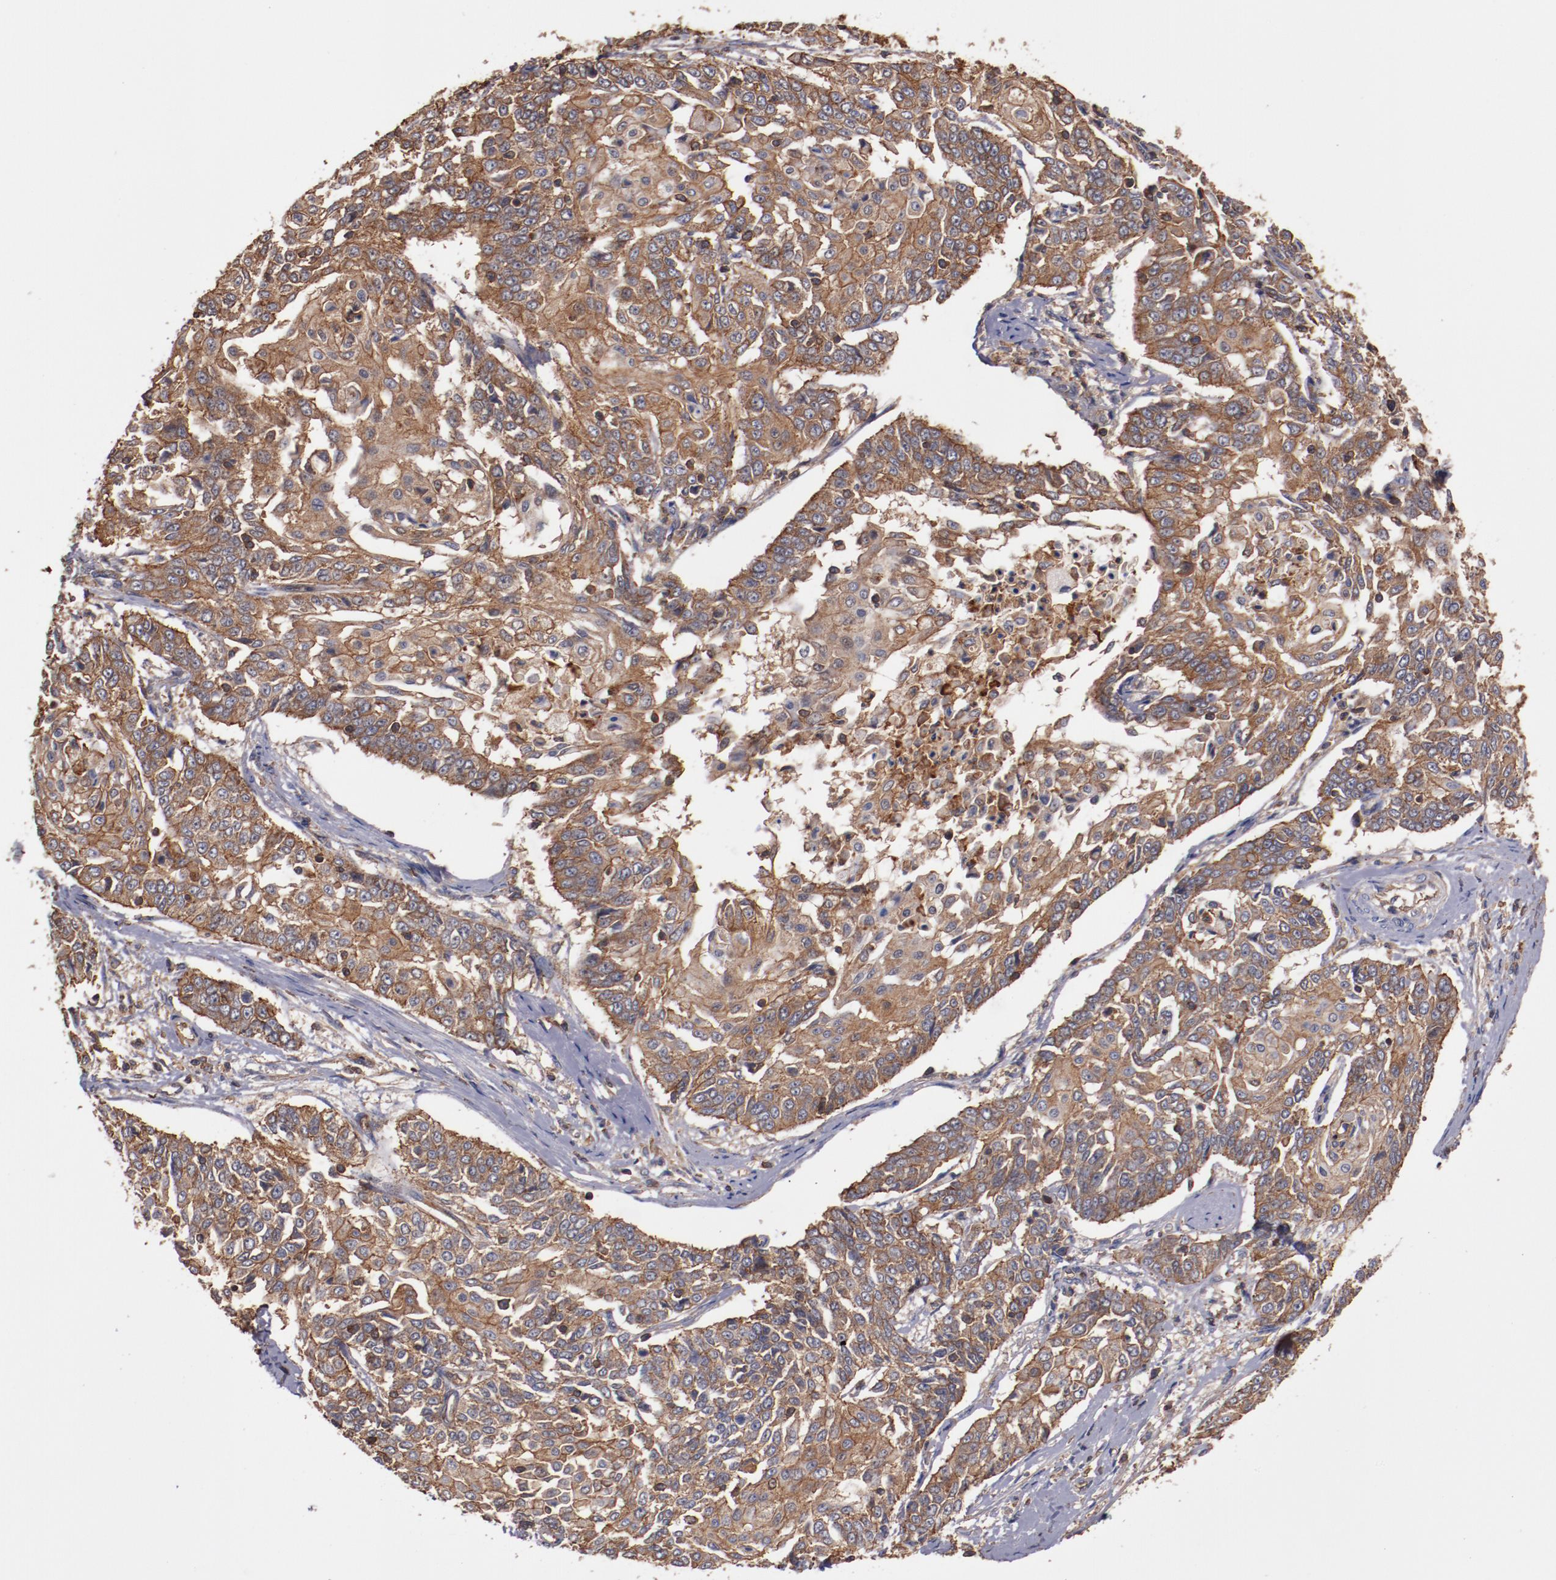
{"staining": {"intensity": "strong", "quantity": ">75%", "location": "cytoplasmic/membranous"}, "tissue": "cervical cancer", "cell_type": "Tumor cells", "image_type": "cancer", "snomed": [{"axis": "morphology", "description": "Squamous cell carcinoma, NOS"}, {"axis": "topography", "description": "Cervix"}], "caption": "Squamous cell carcinoma (cervical) was stained to show a protein in brown. There is high levels of strong cytoplasmic/membranous staining in about >75% of tumor cells.", "gene": "TMOD3", "patient": {"sex": "female", "age": 64}}